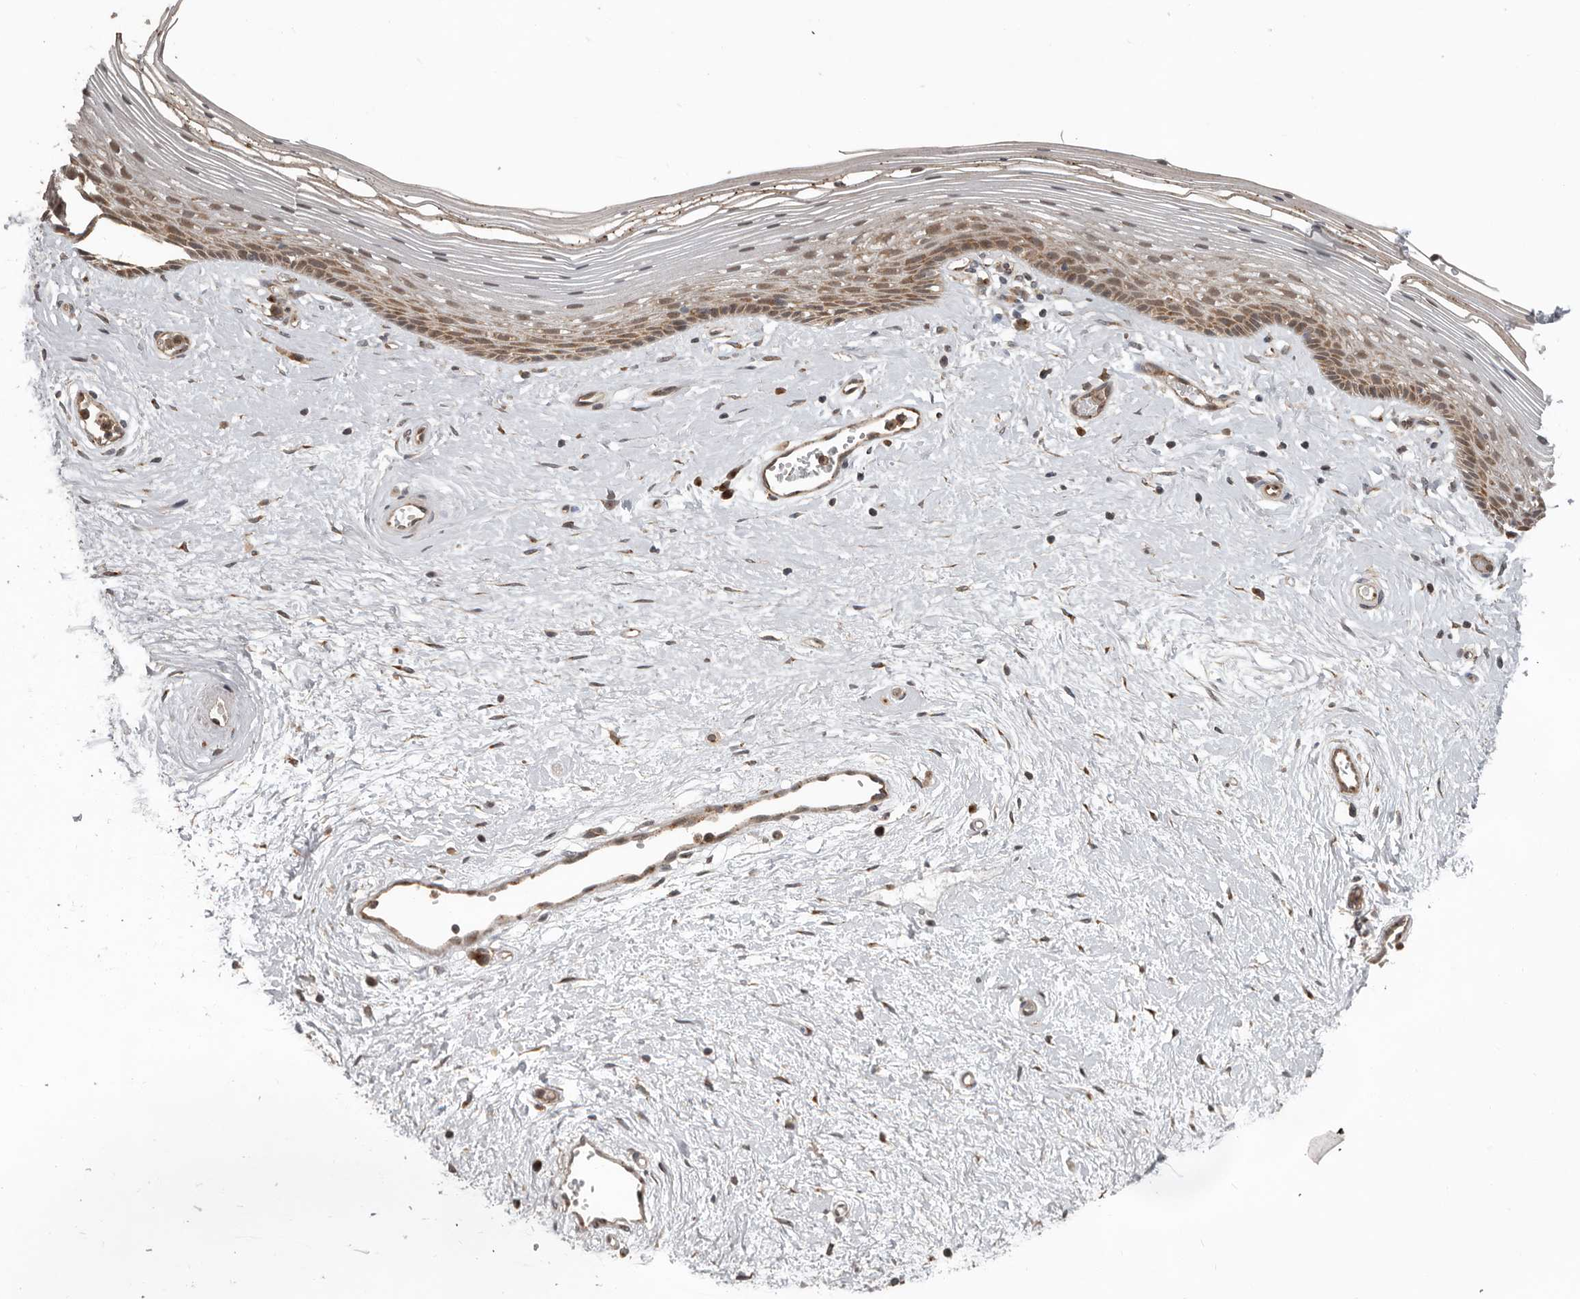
{"staining": {"intensity": "moderate", "quantity": "25%-75%", "location": "cytoplasmic/membranous"}, "tissue": "vagina", "cell_type": "Squamous epithelial cells", "image_type": "normal", "snomed": [{"axis": "morphology", "description": "Normal tissue, NOS"}, {"axis": "topography", "description": "Vagina"}], "caption": "Protein expression by immunohistochemistry (IHC) displays moderate cytoplasmic/membranous expression in about 25%-75% of squamous epithelial cells in normal vagina. The protein of interest is stained brown, and the nuclei are stained in blue (DAB IHC with brightfield microscopy, high magnification).", "gene": "CEP350", "patient": {"sex": "female", "age": 46}}